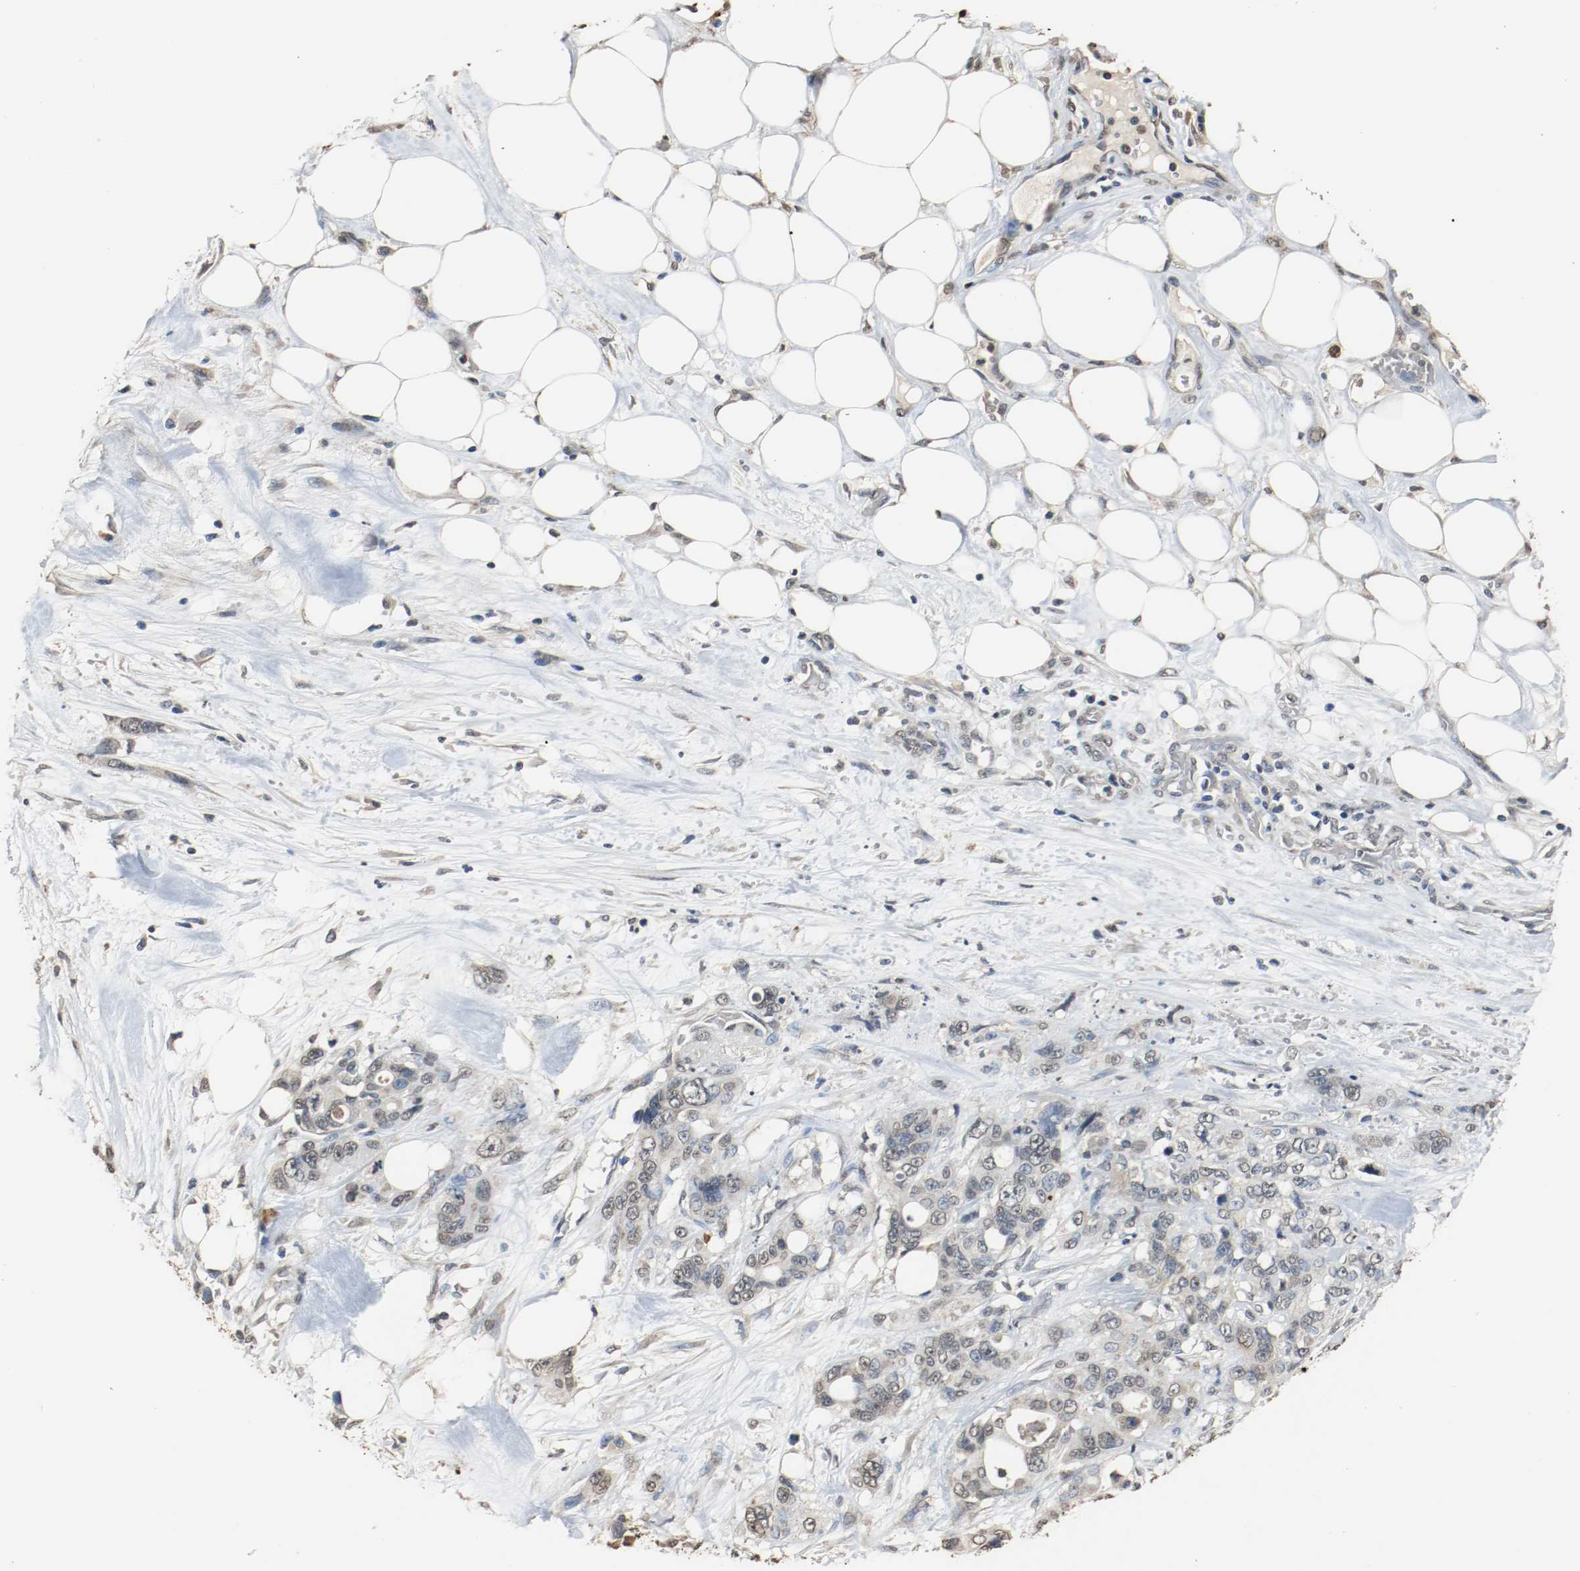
{"staining": {"intensity": "weak", "quantity": "<25%", "location": "cytoplasmic/membranous"}, "tissue": "pancreatic cancer", "cell_type": "Tumor cells", "image_type": "cancer", "snomed": [{"axis": "morphology", "description": "Adenocarcinoma, NOS"}, {"axis": "topography", "description": "Pancreas"}], "caption": "Immunohistochemistry photomicrograph of neoplastic tissue: human pancreatic cancer stained with DAB (3,3'-diaminobenzidine) shows no significant protein positivity in tumor cells. (DAB (3,3'-diaminobenzidine) IHC with hematoxylin counter stain).", "gene": "RTN4", "patient": {"sex": "male", "age": 46}}